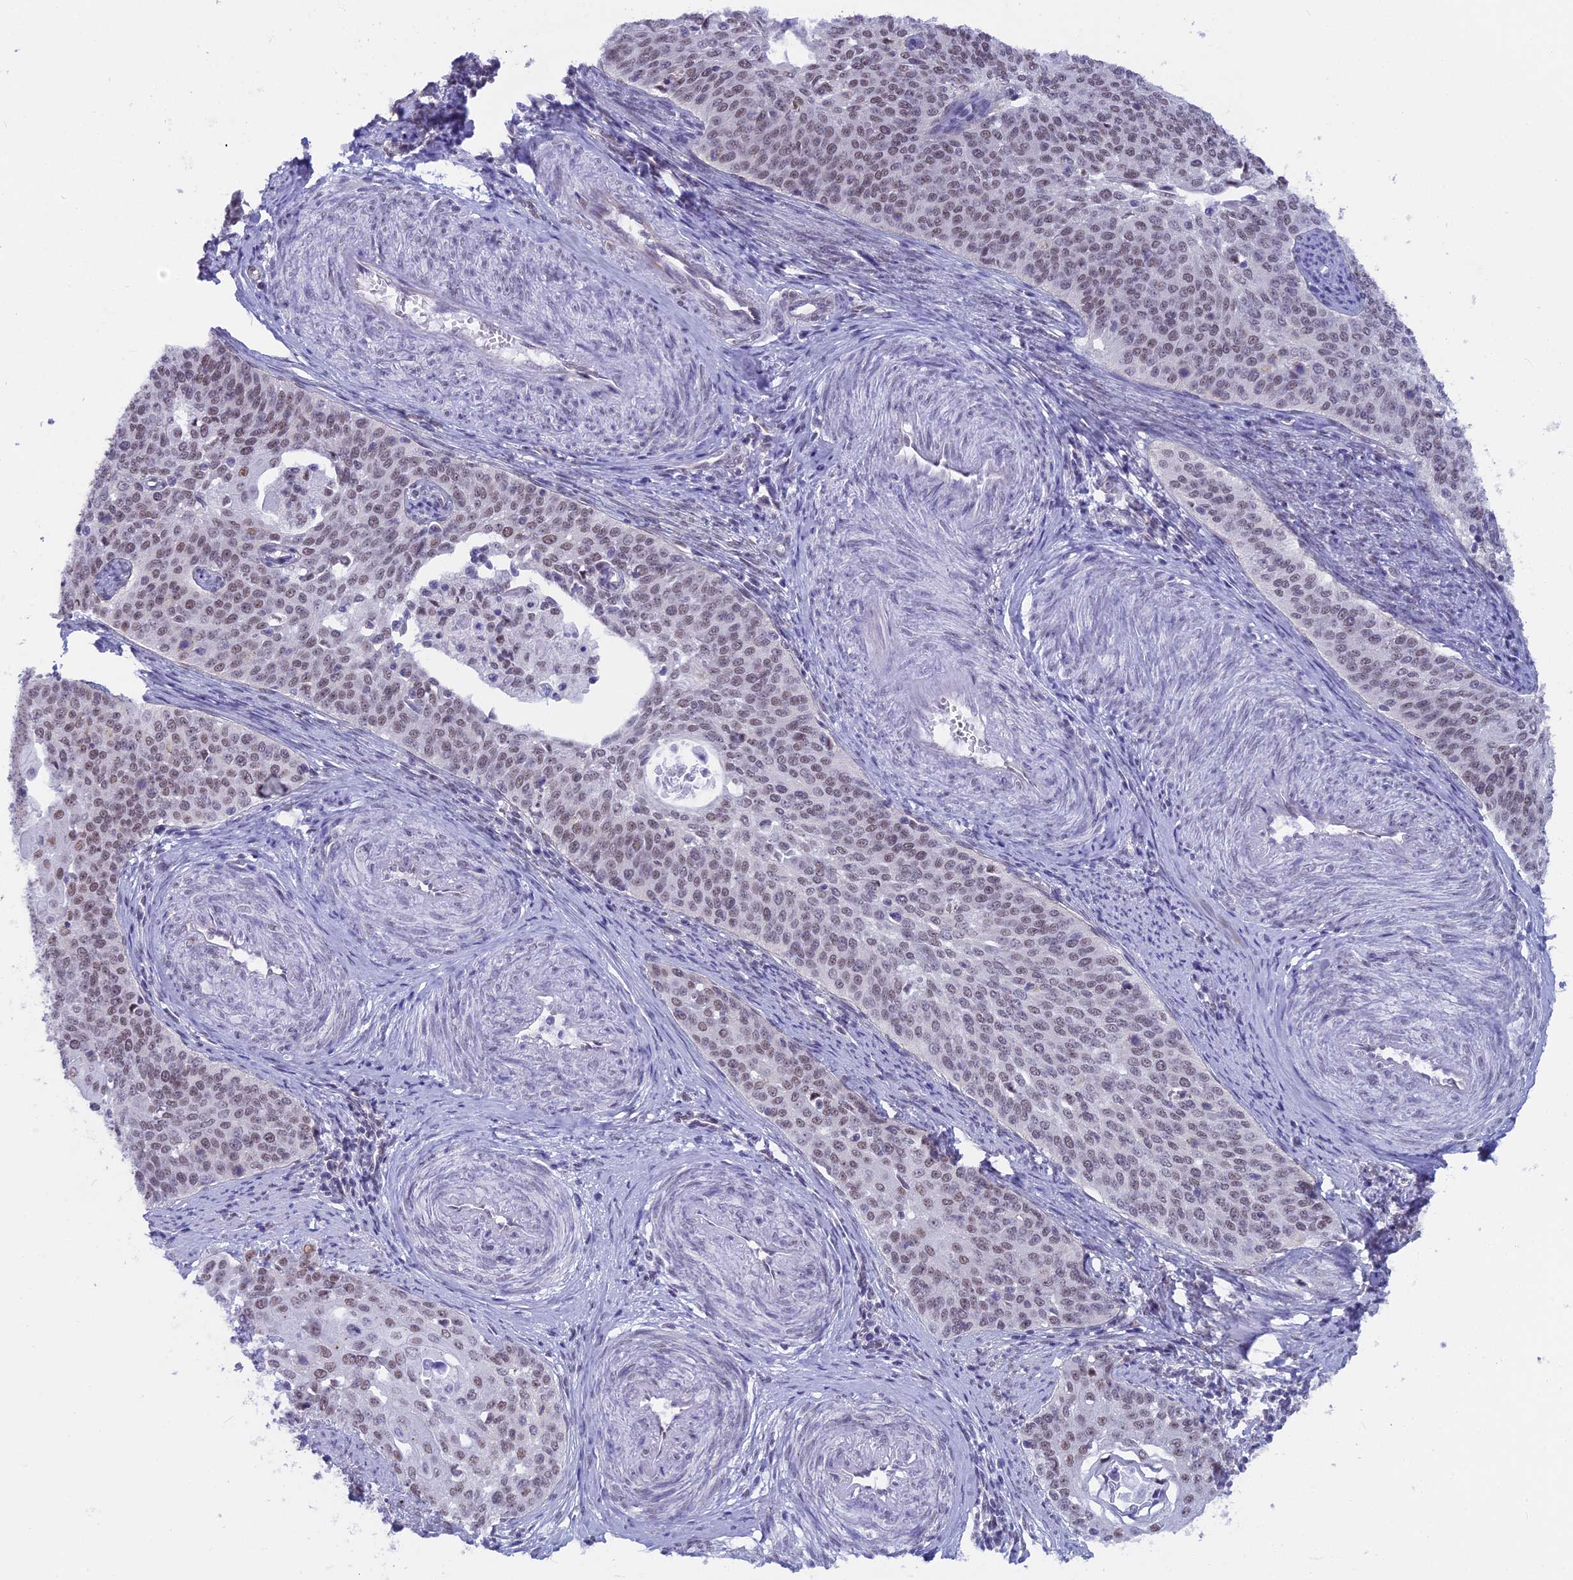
{"staining": {"intensity": "moderate", "quantity": "25%-75%", "location": "nuclear"}, "tissue": "cervical cancer", "cell_type": "Tumor cells", "image_type": "cancer", "snomed": [{"axis": "morphology", "description": "Squamous cell carcinoma, NOS"}, {"axis": "topography", "description": "Cervix"}], "caption": "Protein expression analysis of cervical cancer shows moderate nuclear staining in about 25%-75% of tumor cells. Nuclei are stained in blue.", "gene": "SRSF5", "patient": {"sex": "female", "age": 44}}